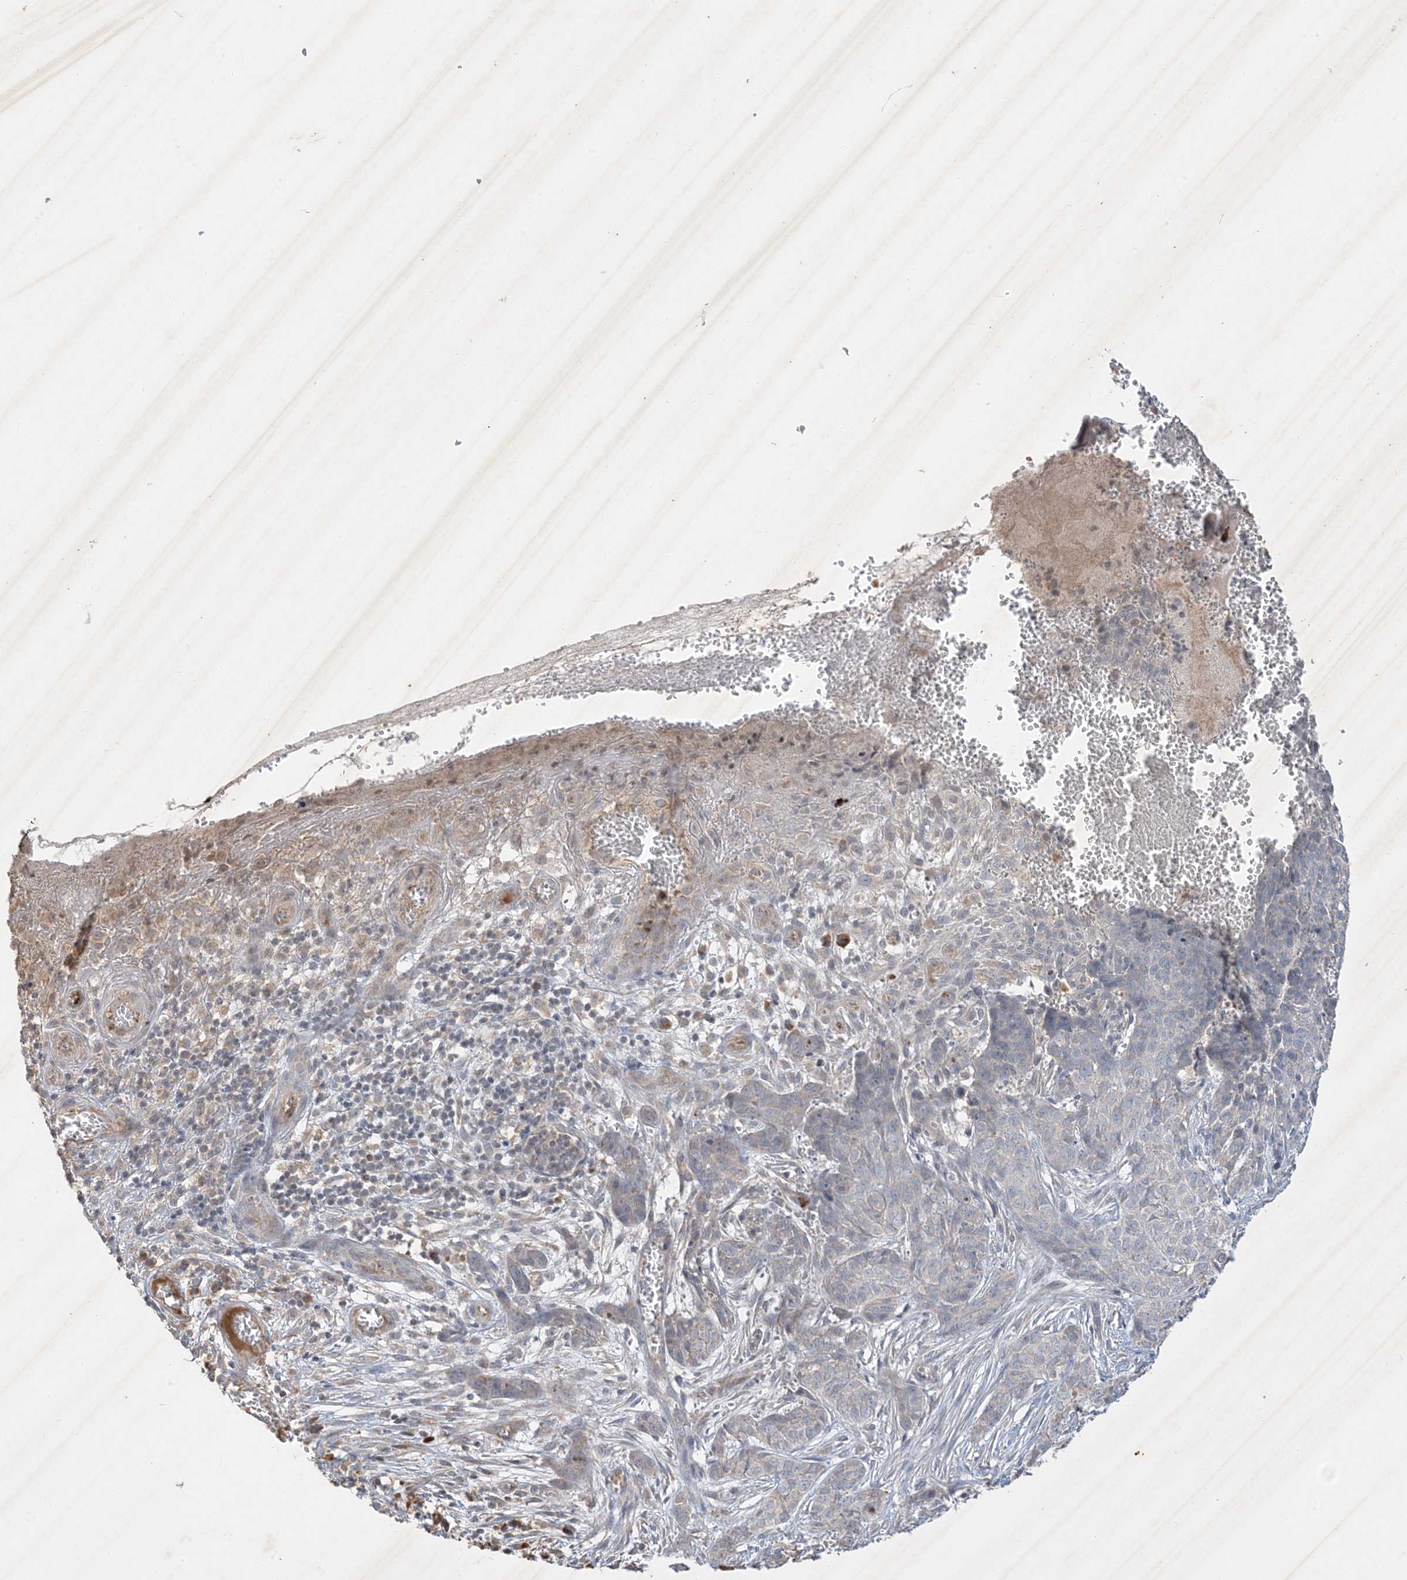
{"staining": {"intensity": "negative", "quantity": "none", "location": "none"}, "tissue": "skin cancer", "cell_type": "Tumor cells", "image_type": "cancer", "snomed": [{"axis": "morphology", "description": "Basal cell carcinoma"}, {"axis": "topography", "description": "Skin"}], "caption": "This photomicrograph is of skin basal cell carcinoma stained with IHC to label a protein in brown with the nuclei are counter-stained blue. There is no staining in tumor cells.", "gene": "PRSS36", "patient": {"sex": "female", "age": 64}}